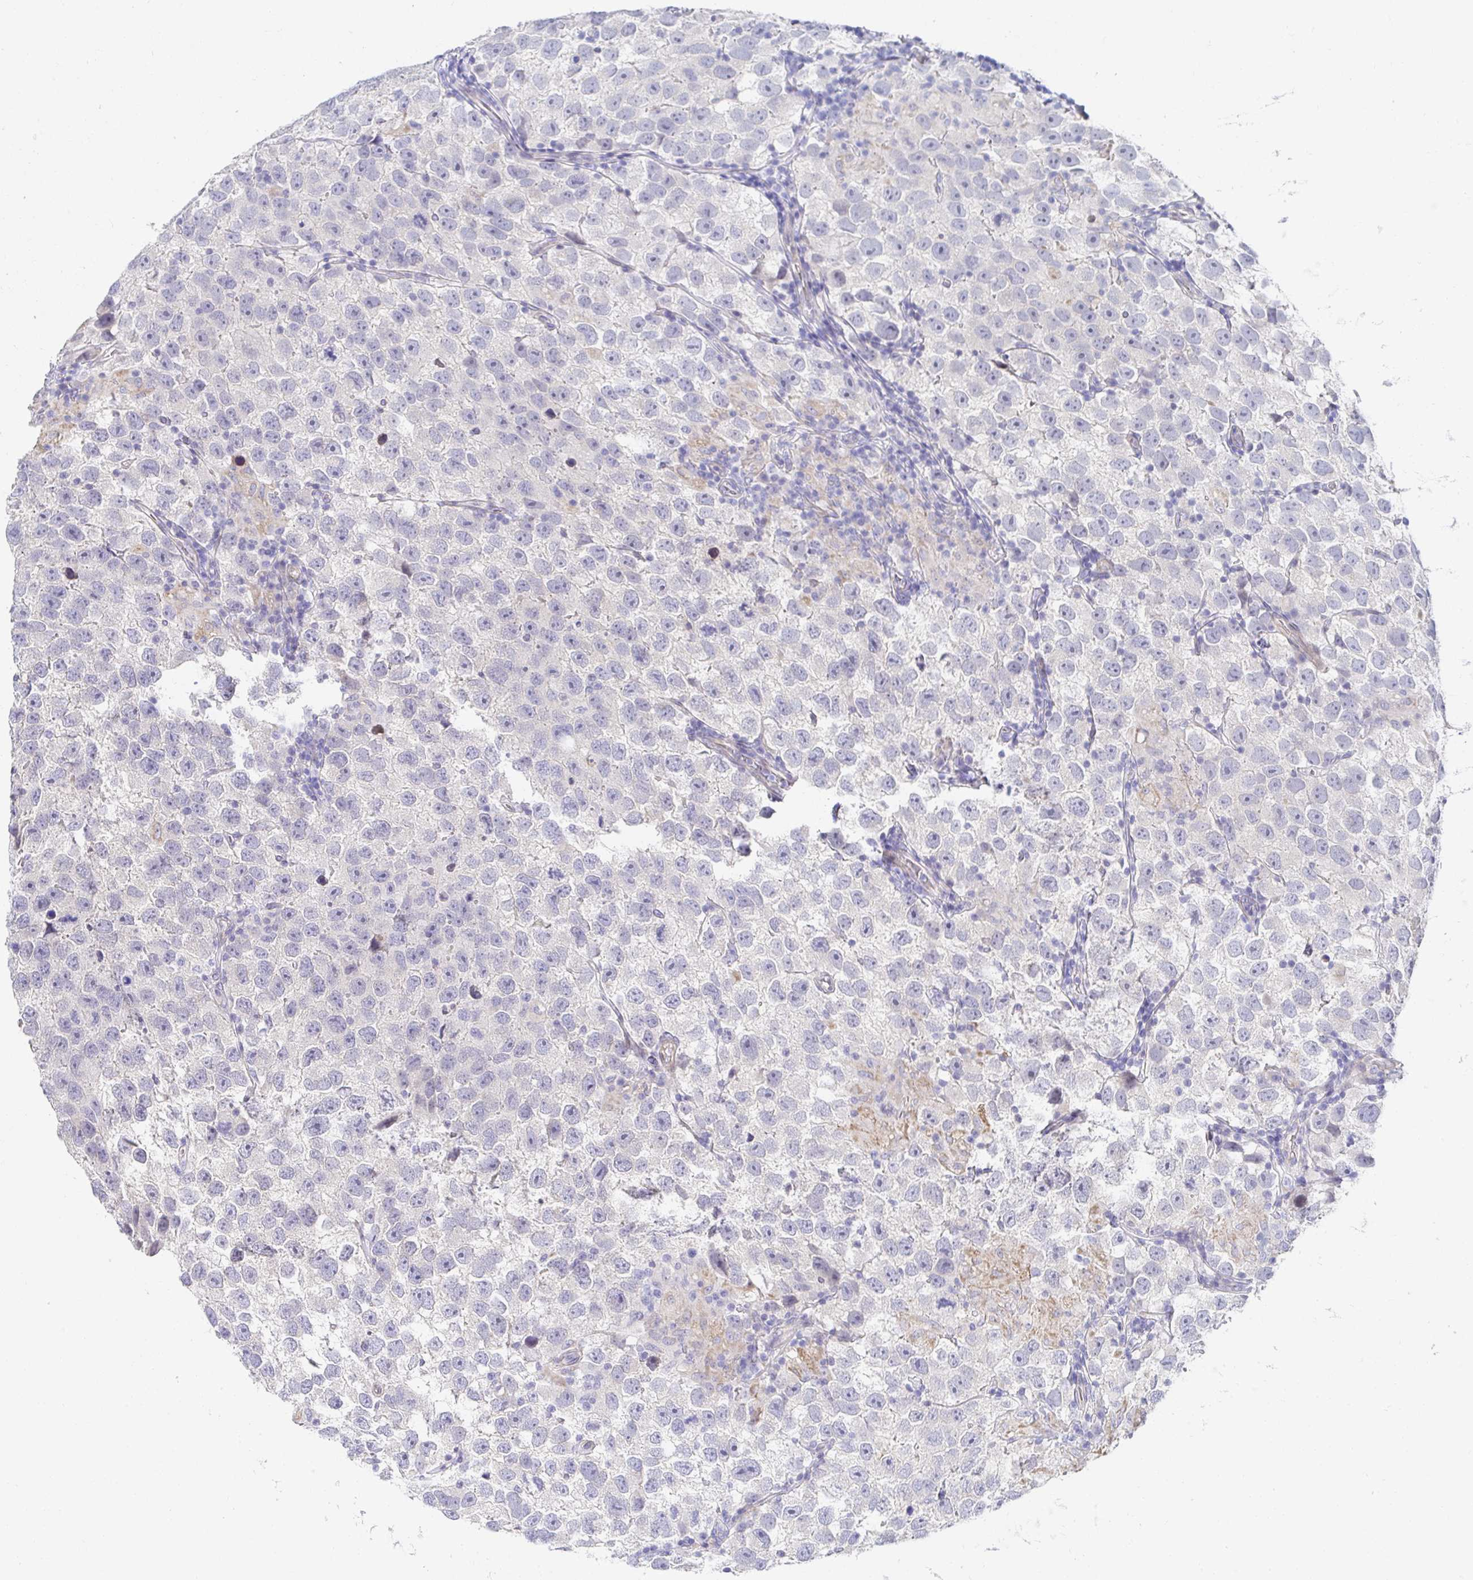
{"staining": {"intensity": "negative", "quantity": "none", "location": "none"}, "tissue": "testis cancer", "cell_type": "Tumor cells", "image_type": "cancer", "snomed": [{"axis": "morphology", "description": "Seminoma, NOS"}, {"axis": "topography", "description": "Testis"}], "caption": "The immunohistochemistry histopathology image has no significant expression in tumor cells of seminoma (testis) tissue.", "gene": "AKAP14", "patient": {"sex": "male", "age": 26}}